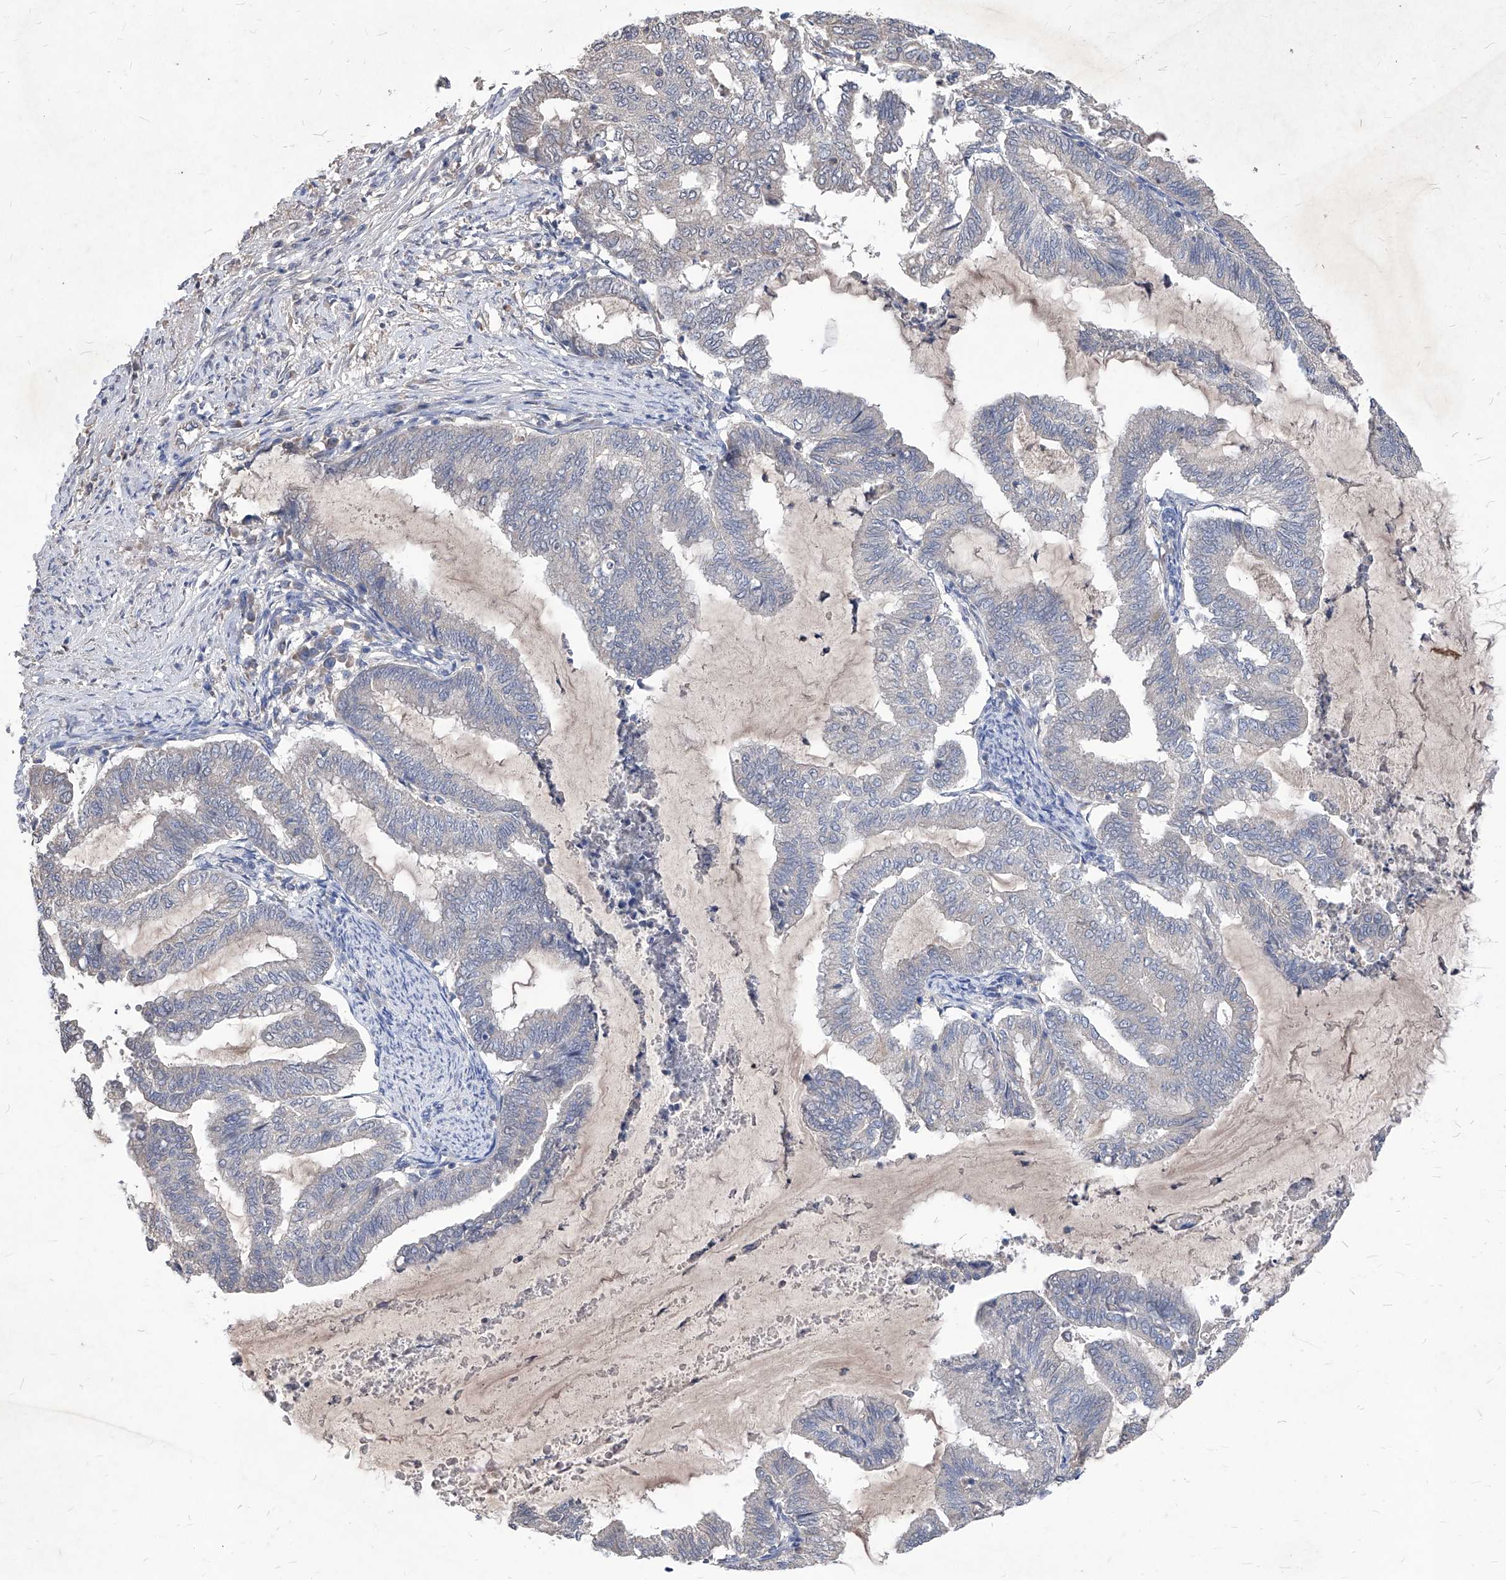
{"staining": {"intensity": "negative", "quantity": "none", "location": "none"}, "tissue": "endometrial cancer", "cell_type": "Tumor cells", "image_type": "cancer", "snomed": [{"axis": "morphology", "description": "Adenocarcinoma, NOS"}, {"axis": "topography", "description": "Endometrium"}], "caption": "Histopathology image shows no protein positivity in tumor cells of endometrial cancer (adenocarcinoma) tissue.", "gene": "SYNGR1", "patient": {"sex": "female", "age": 79}}